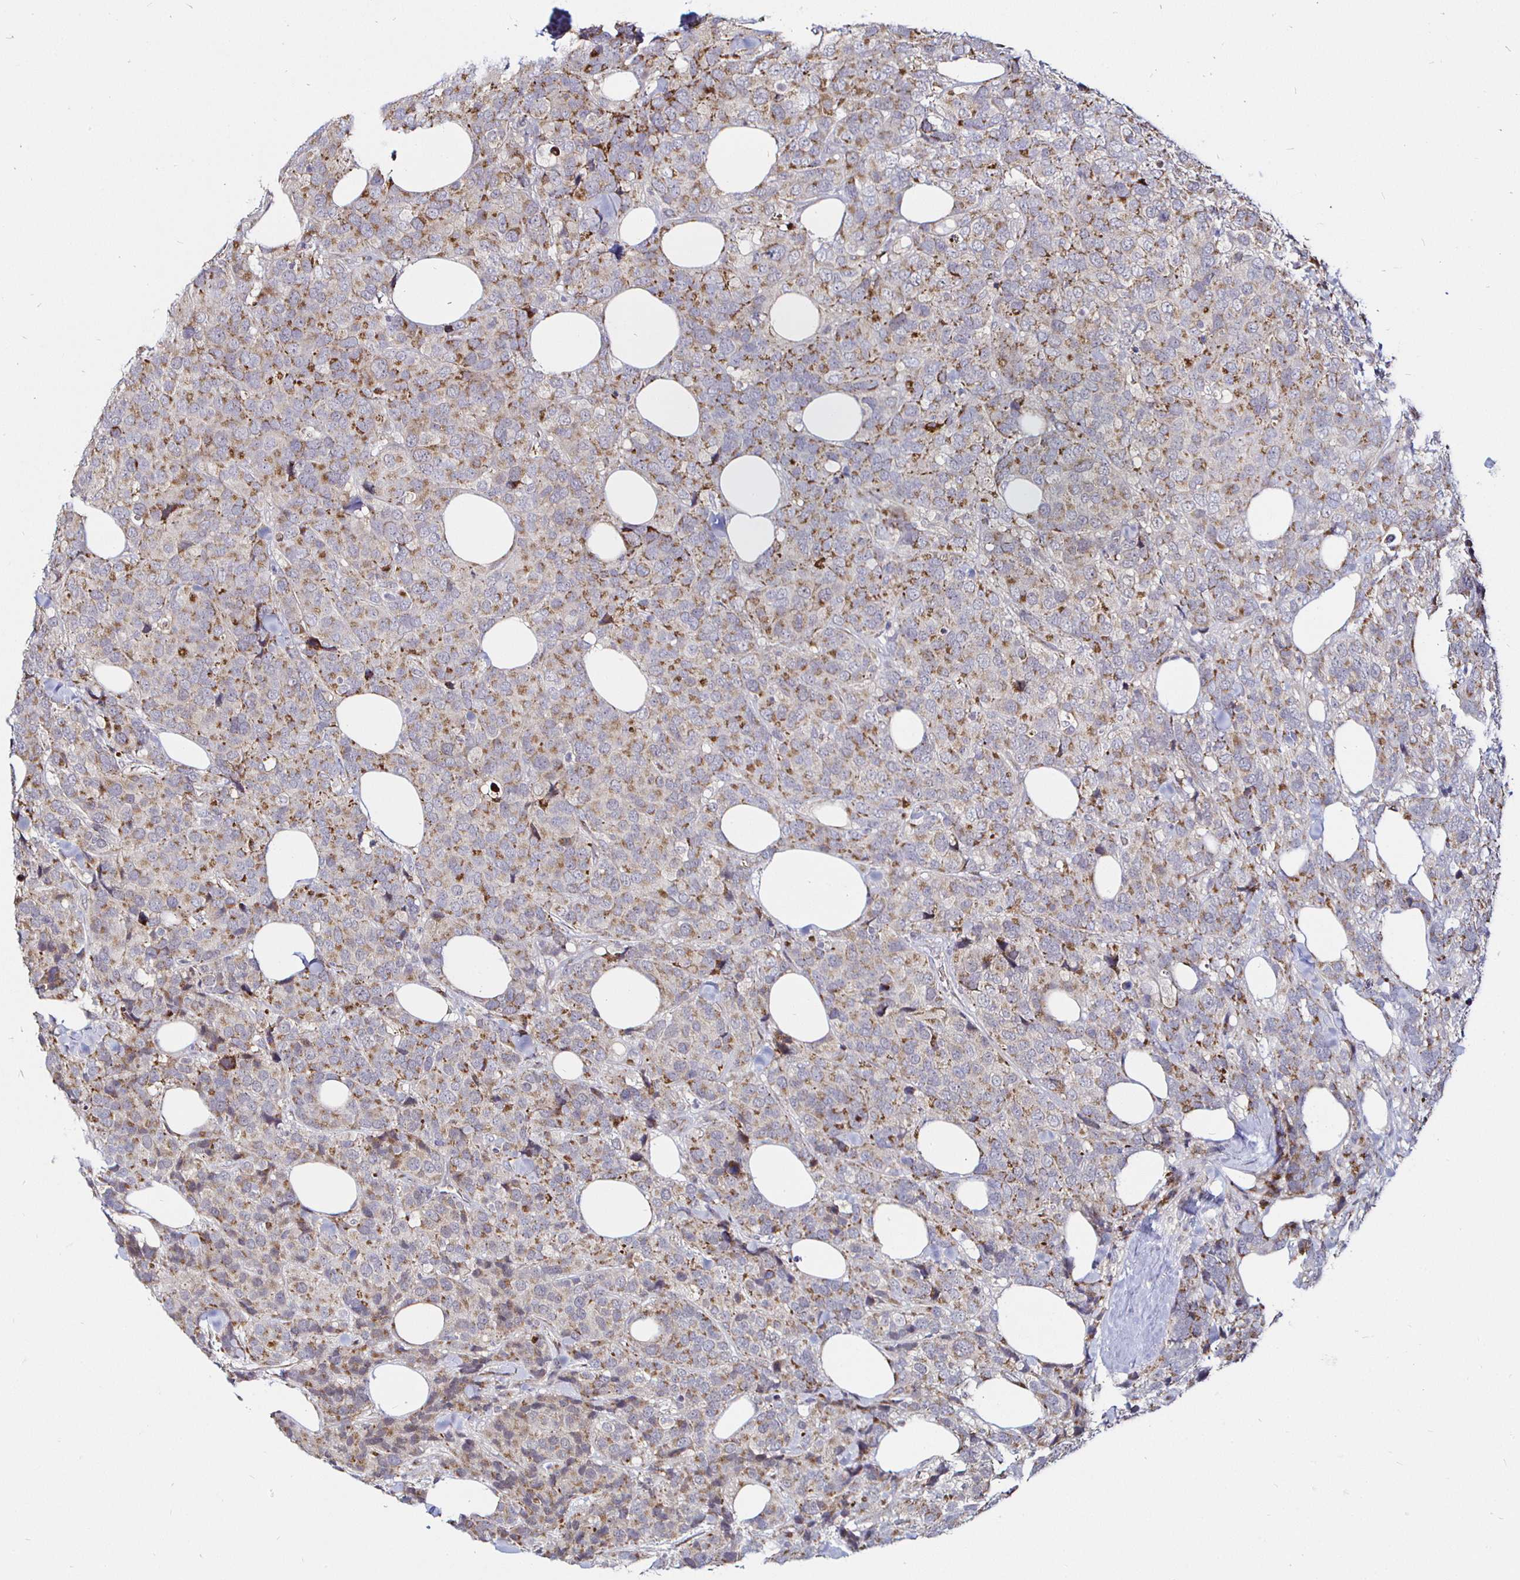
{"staining": {"intensity": "moderate", "quantity": "25%-75%", "location": "cytoplasmic/membranous"}, "tissue": "breast cancer", "cell_type": "Tumor cells", "image_type": "cancer", "snomed": [{"axis": "morphology", "description": "Lobular carcinoma"}, {"axis": "topography", "description": "Breast"}], "caption": "An image of human breast lobular carcinoma stained for a protein reveals moderate cytoplasmic/membranous brown staining in tumor cells. Immunohistochemistry (ihc) stains the protein in brown and the nuclei are stained blue.", "gene": "ATG3", "patient": {"sex": "female", "age": 59}}